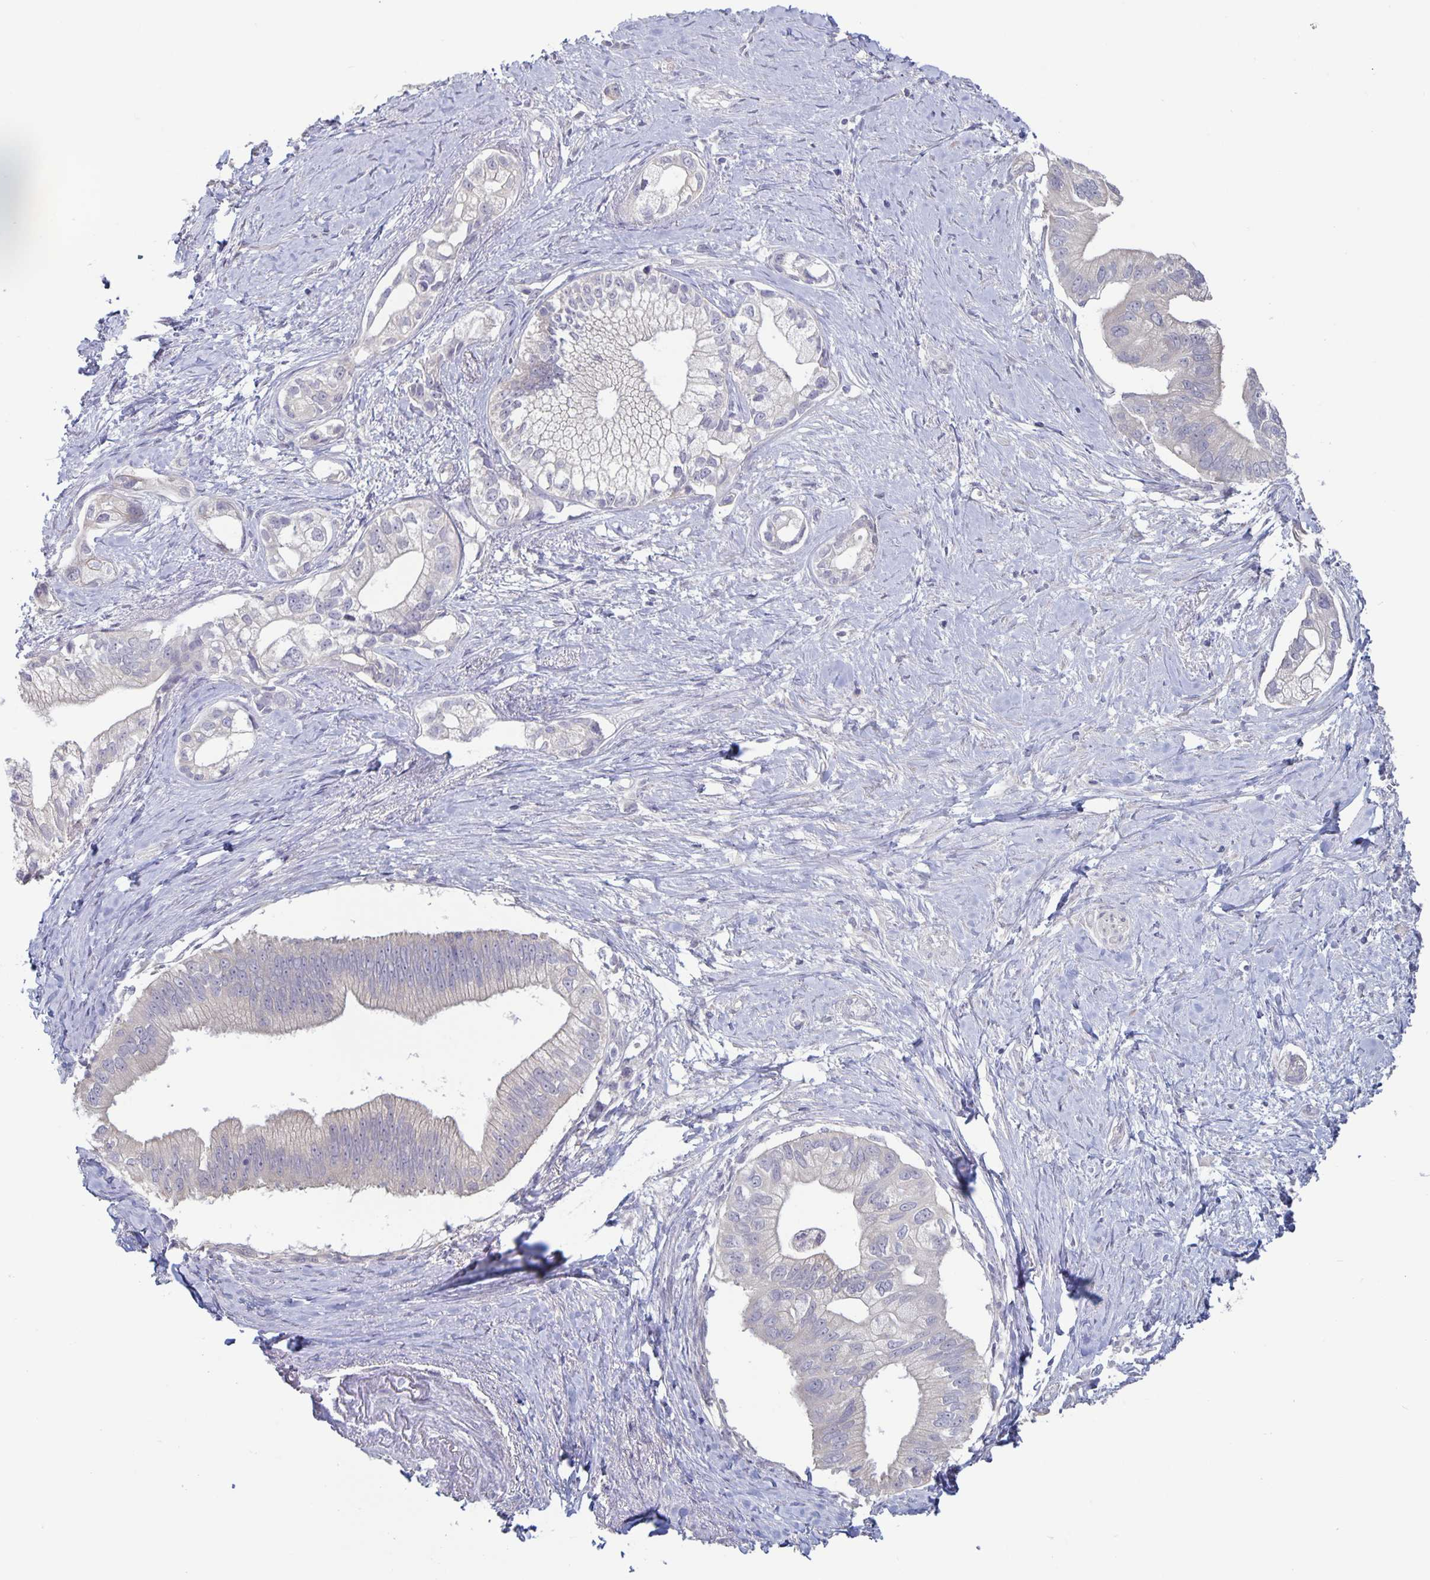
{"staining": {"intensity": "negative", "quantity": "none", "location": "none"}, "tissue": "pancreatic cancer", "cell_type": "Tumor cells", "image_type": "cancer", "snomed": [{"axis": "morphology", "description": "Adenocarcinoma, NOS"}, {"axis": "topography", "description": "Pancreas"}], "caption": "Immunohistochemistry of adenocarcinoma (pancreatic) demonstrates no positivity in tumor cells. (Immunohistochemistry (ihc), brightfield microscopy, high magnification).", "gene": "PLCB3", "patient": {"sex": "male", "age": 70}}